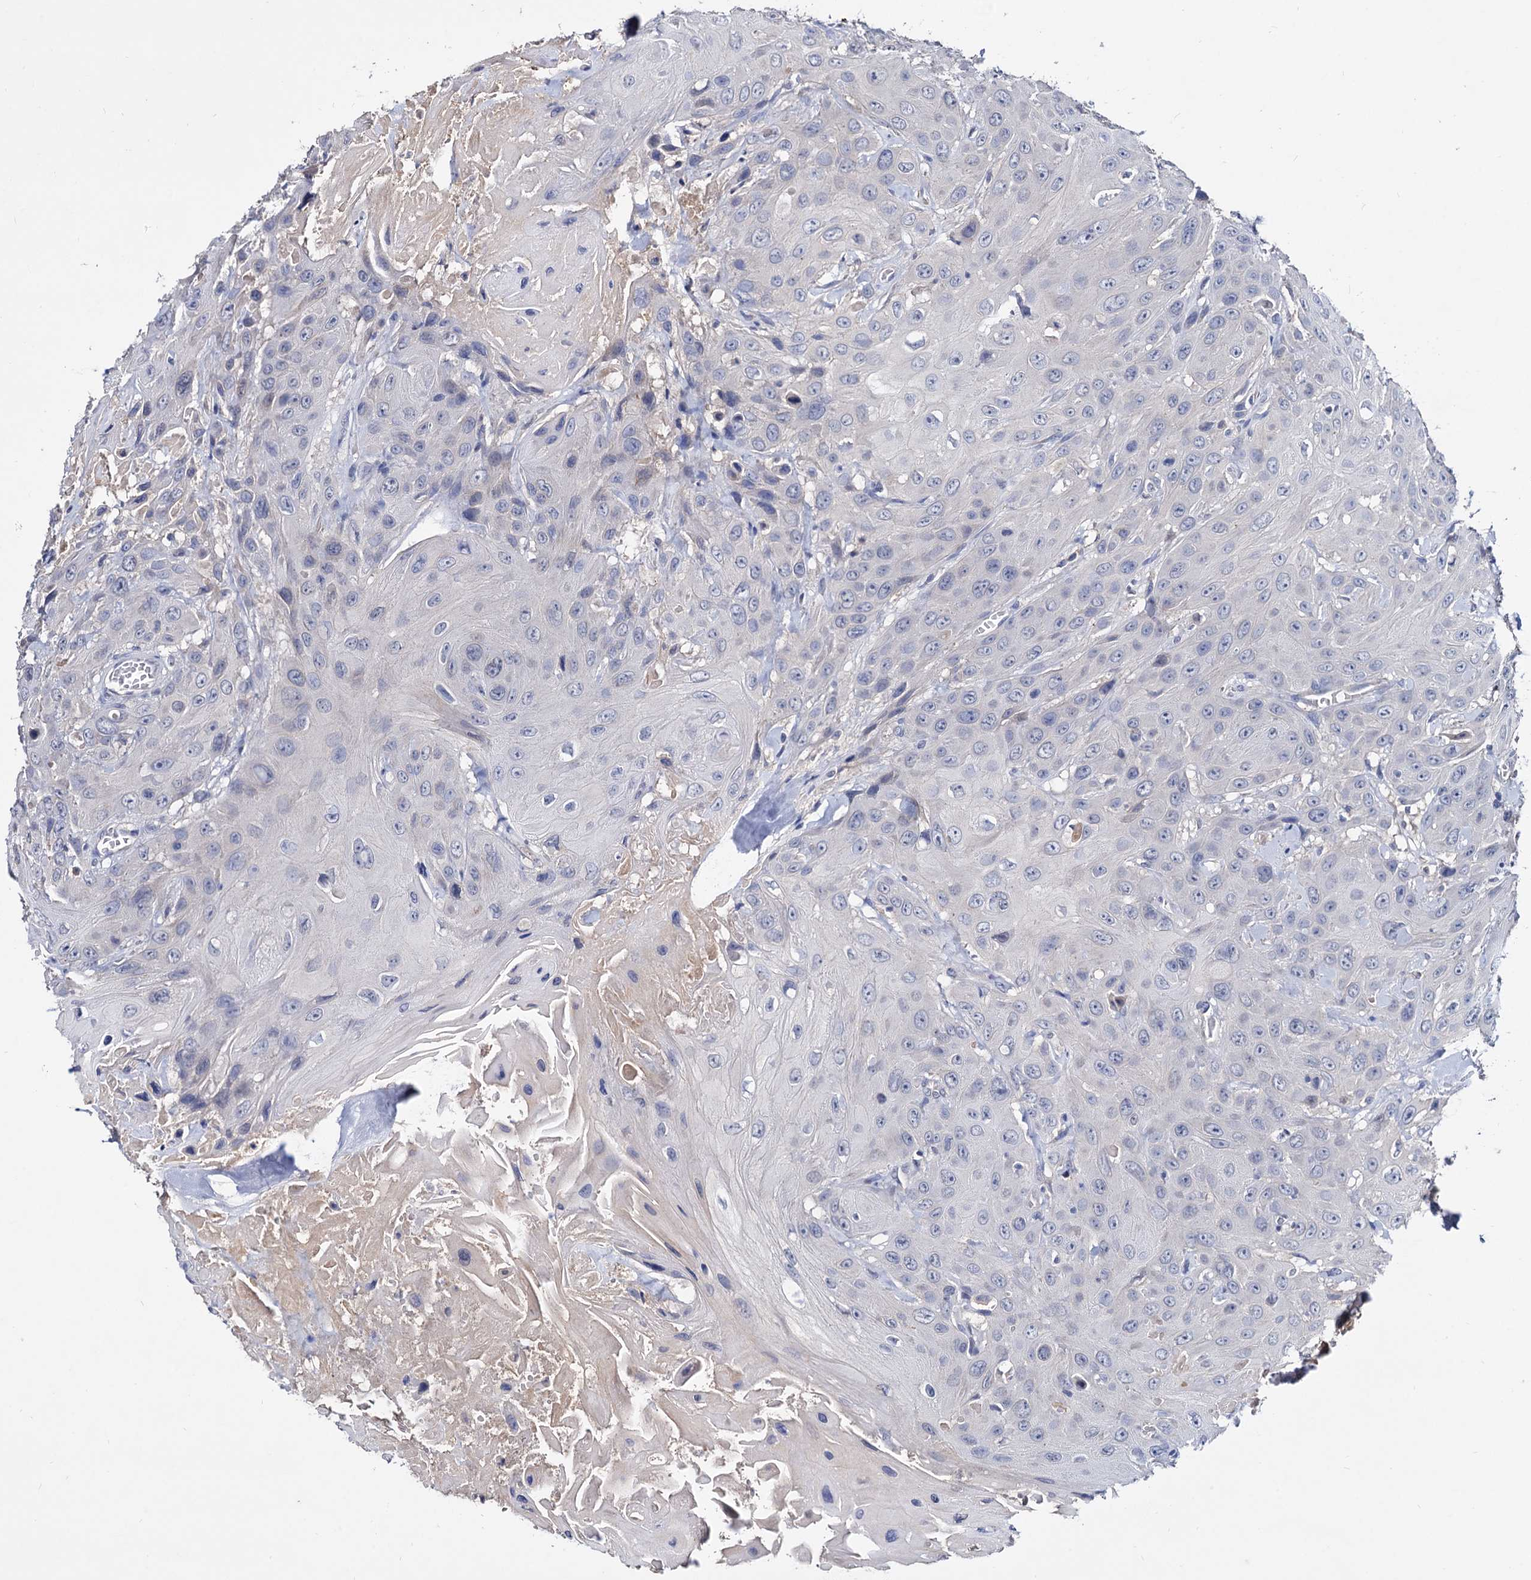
{"staining": {"intensity": "negative", "quantity": "none", "location": "none"}, "tissue": "head and neck cancer", "cell_type": "Tumor cells", "image_type": "cancer", "snomed": [{"axis": "morphology", "description": "Squamous cell carcinoma, NOS"}, {"axis": "topography", "description": "Head-Neck"}], "caption": "Tumor cells show no significant expression in head and neck squamous cell carcinoma.", "gene": "NPAS4", "patient": {"sex": "male", "age": 81}}